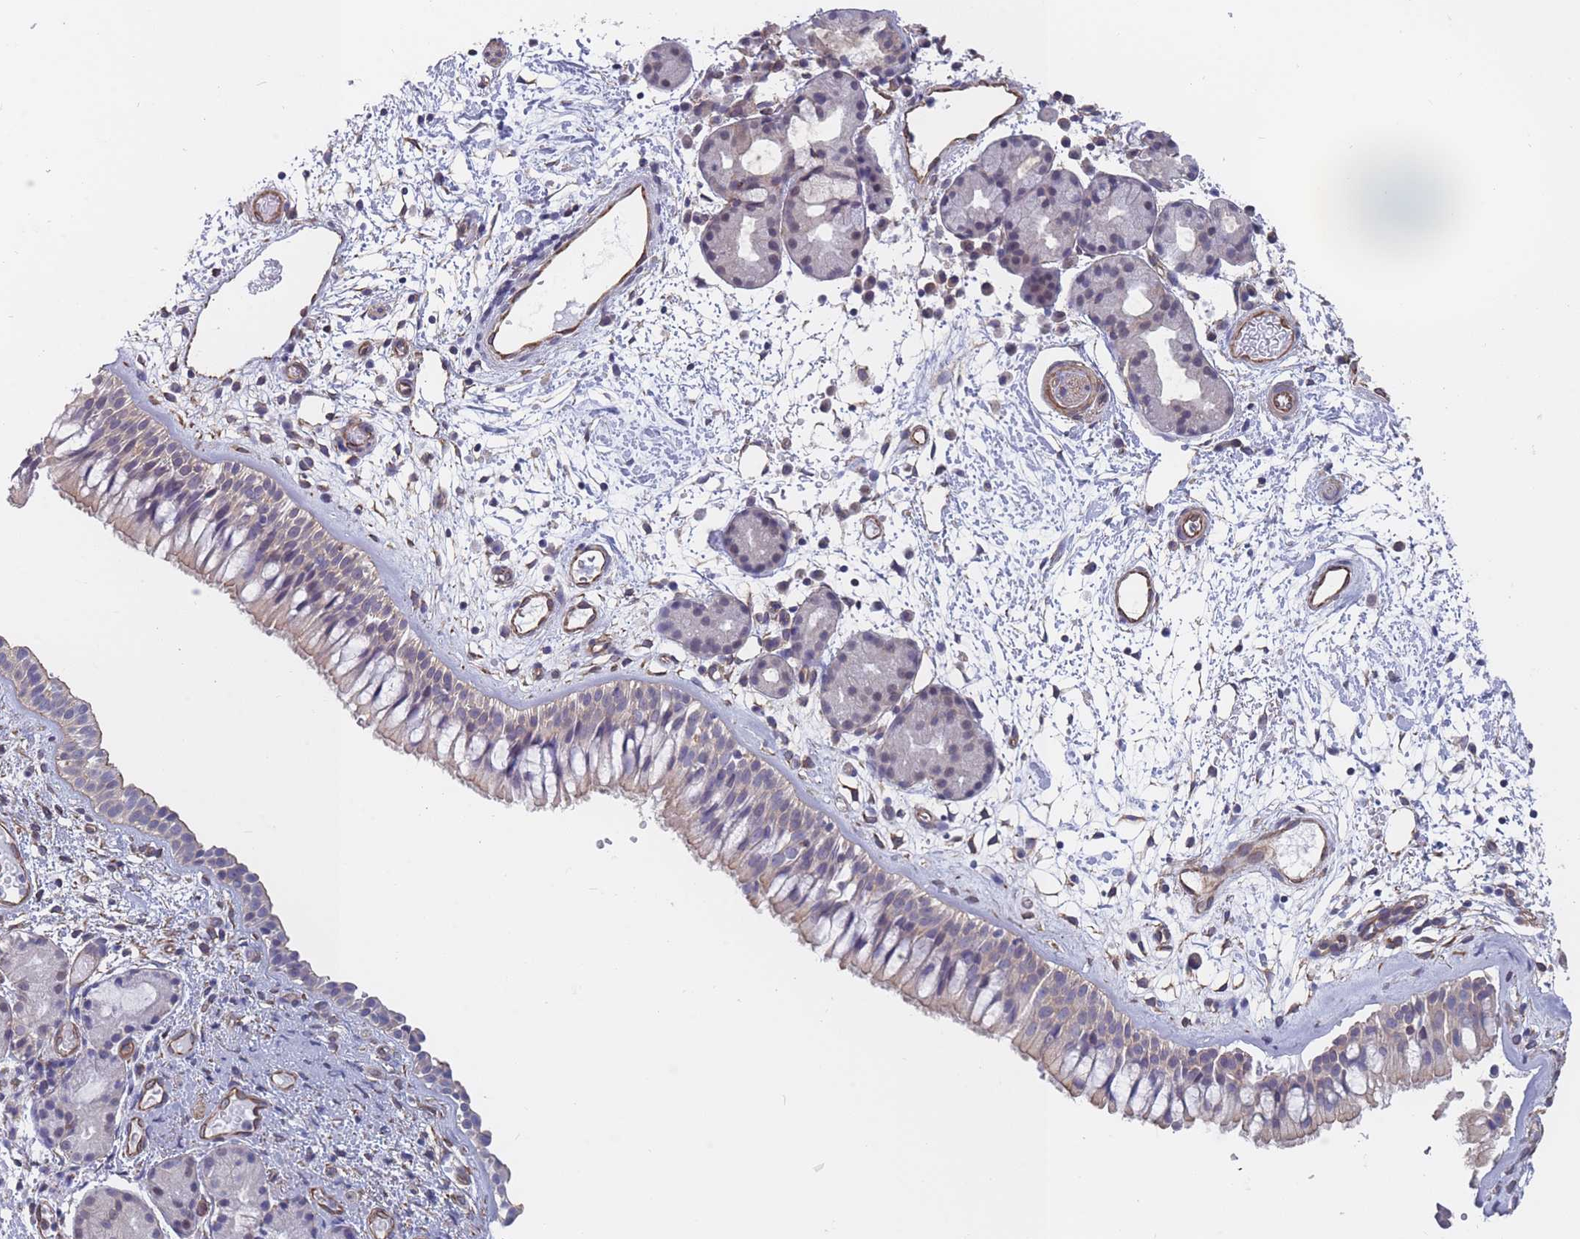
{"staining": {"intensity": "weak", "quantity": "<25%", "location": "cytoplasmic/membranous"}, "tissue": "nasopharynx", "cell_type": "Respiratory epithelial cells", "image_type": "normal", "snomed": [{"axis": "morphology", "description": "Normal tissue, NOS"}, {"axis": "topography", "description": "Nasopharynx"}], "caption": "Nasopharynx stained for a protein using immunohistochemistry (IHC) shows no staining respiratory epithelial cells.", "gene": "SLC1A6", "patient": {"sex": "male", "age": 65}}